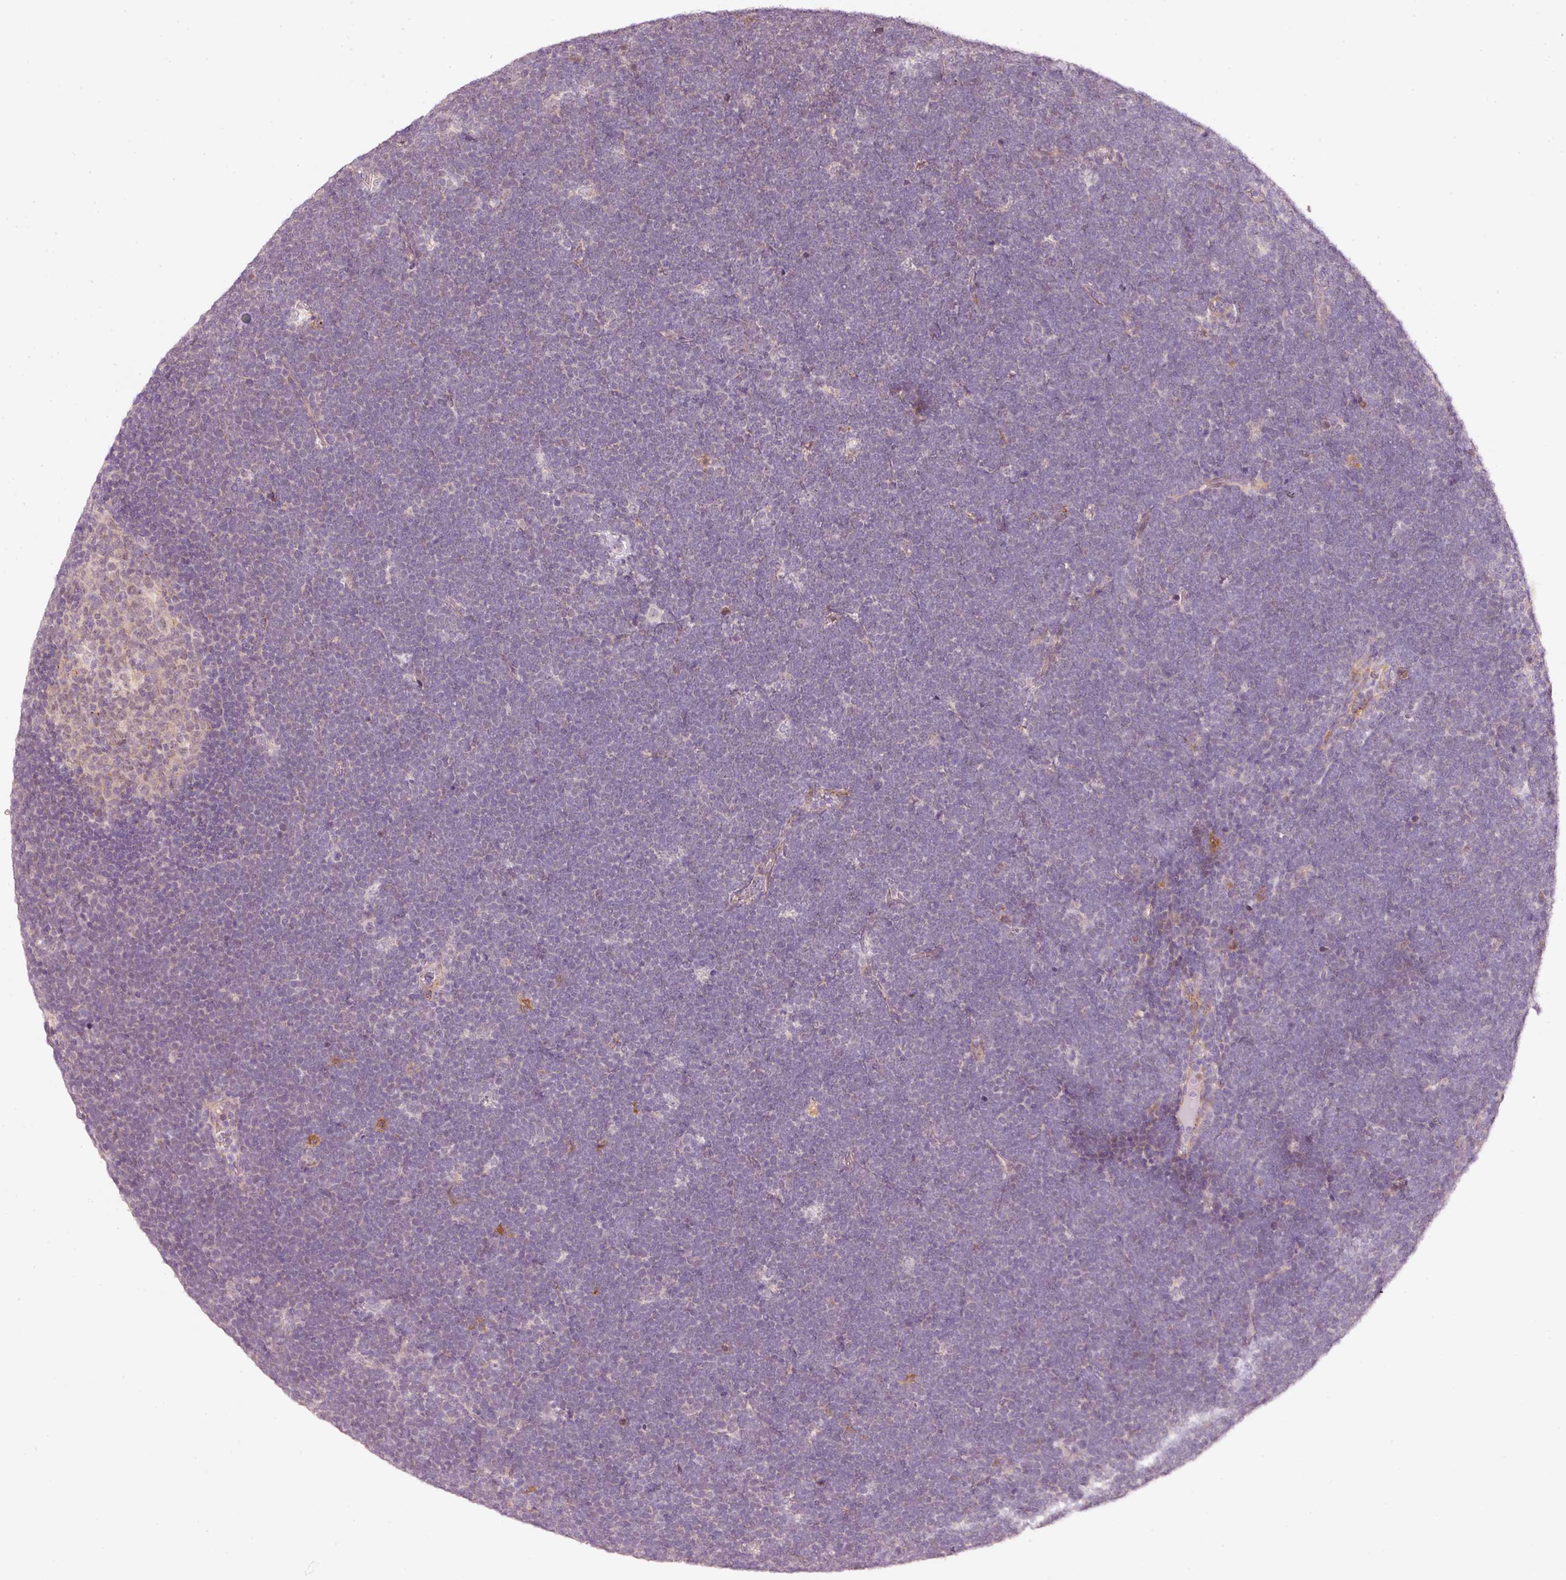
{"staining": {"intensity": "negative", "quantity": "none", "location": "none"}, "tissue": "lymphoma", "cell_type": "Tumor cells", "image_type": "cancer", "snomed": [{"axis": "morphology", "description": "Malignant lymphoma, non-Hodgkin's type, High grade"}, {"axis": "topography", "description": "Lymph node"}], "caption": "Tumor cells show no significant expression in malignant lymphoma, non-Hodgkin's type (high-grade).", "gene": "ARHGAP22", "patient": {"sex": "male", "age": 13}}